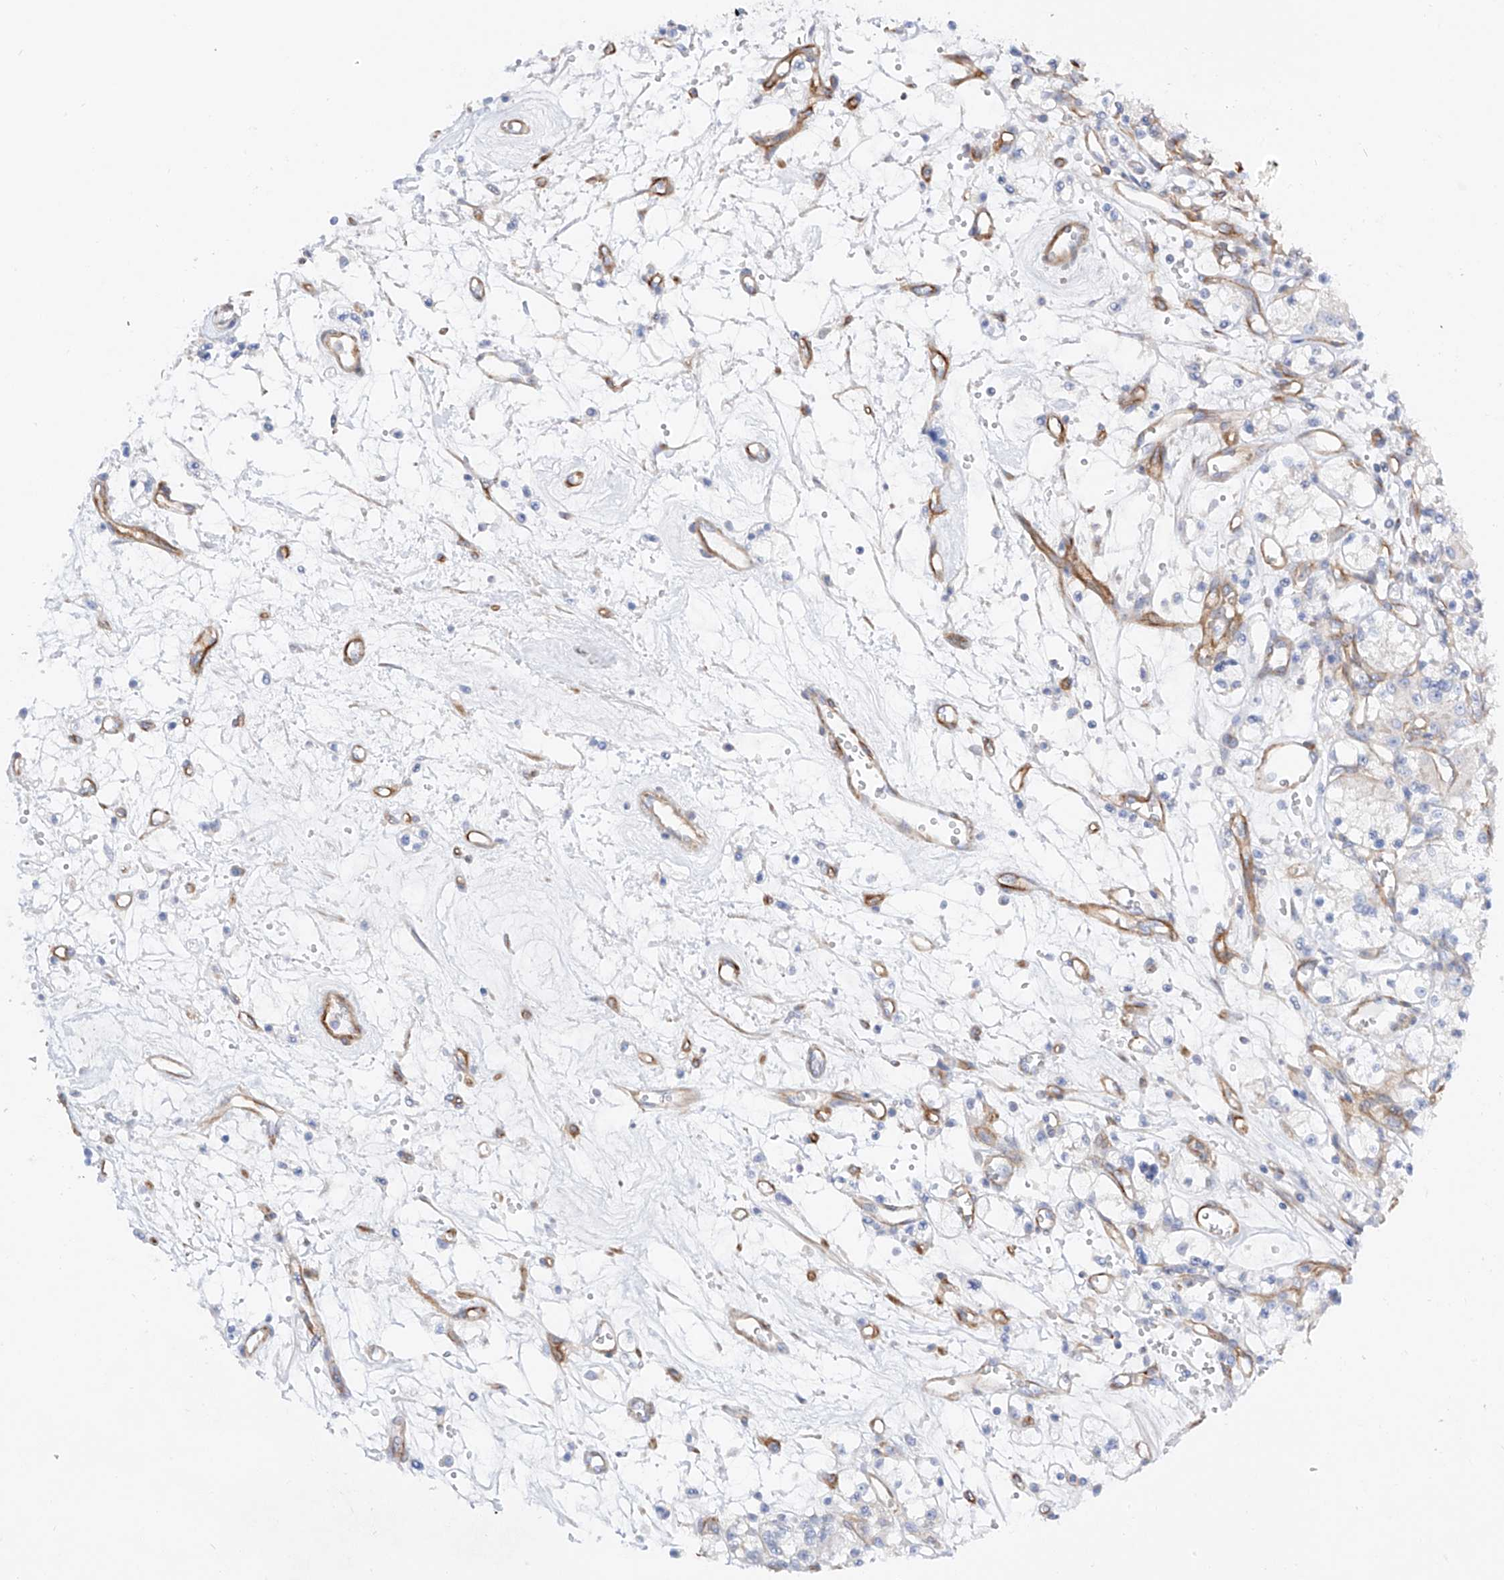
{"staining": {"intensity": "negative", "quantity": "none", "location": "none"}, "tissue": "renal cancer", "cell_type": "Tumor cells", "image_type": "cancer", "snomed": [{"axis": "morphology", "description": "Adenocarcinoma, NOS"}, {"axis": "topography", "description": "Kidney"}], "caption": "Immunohistochemical staining of renal cancer exhibits no significant staining in tumor cells.", "gene": "LCA5", "patient": {"sex": "female", "age": 59}}